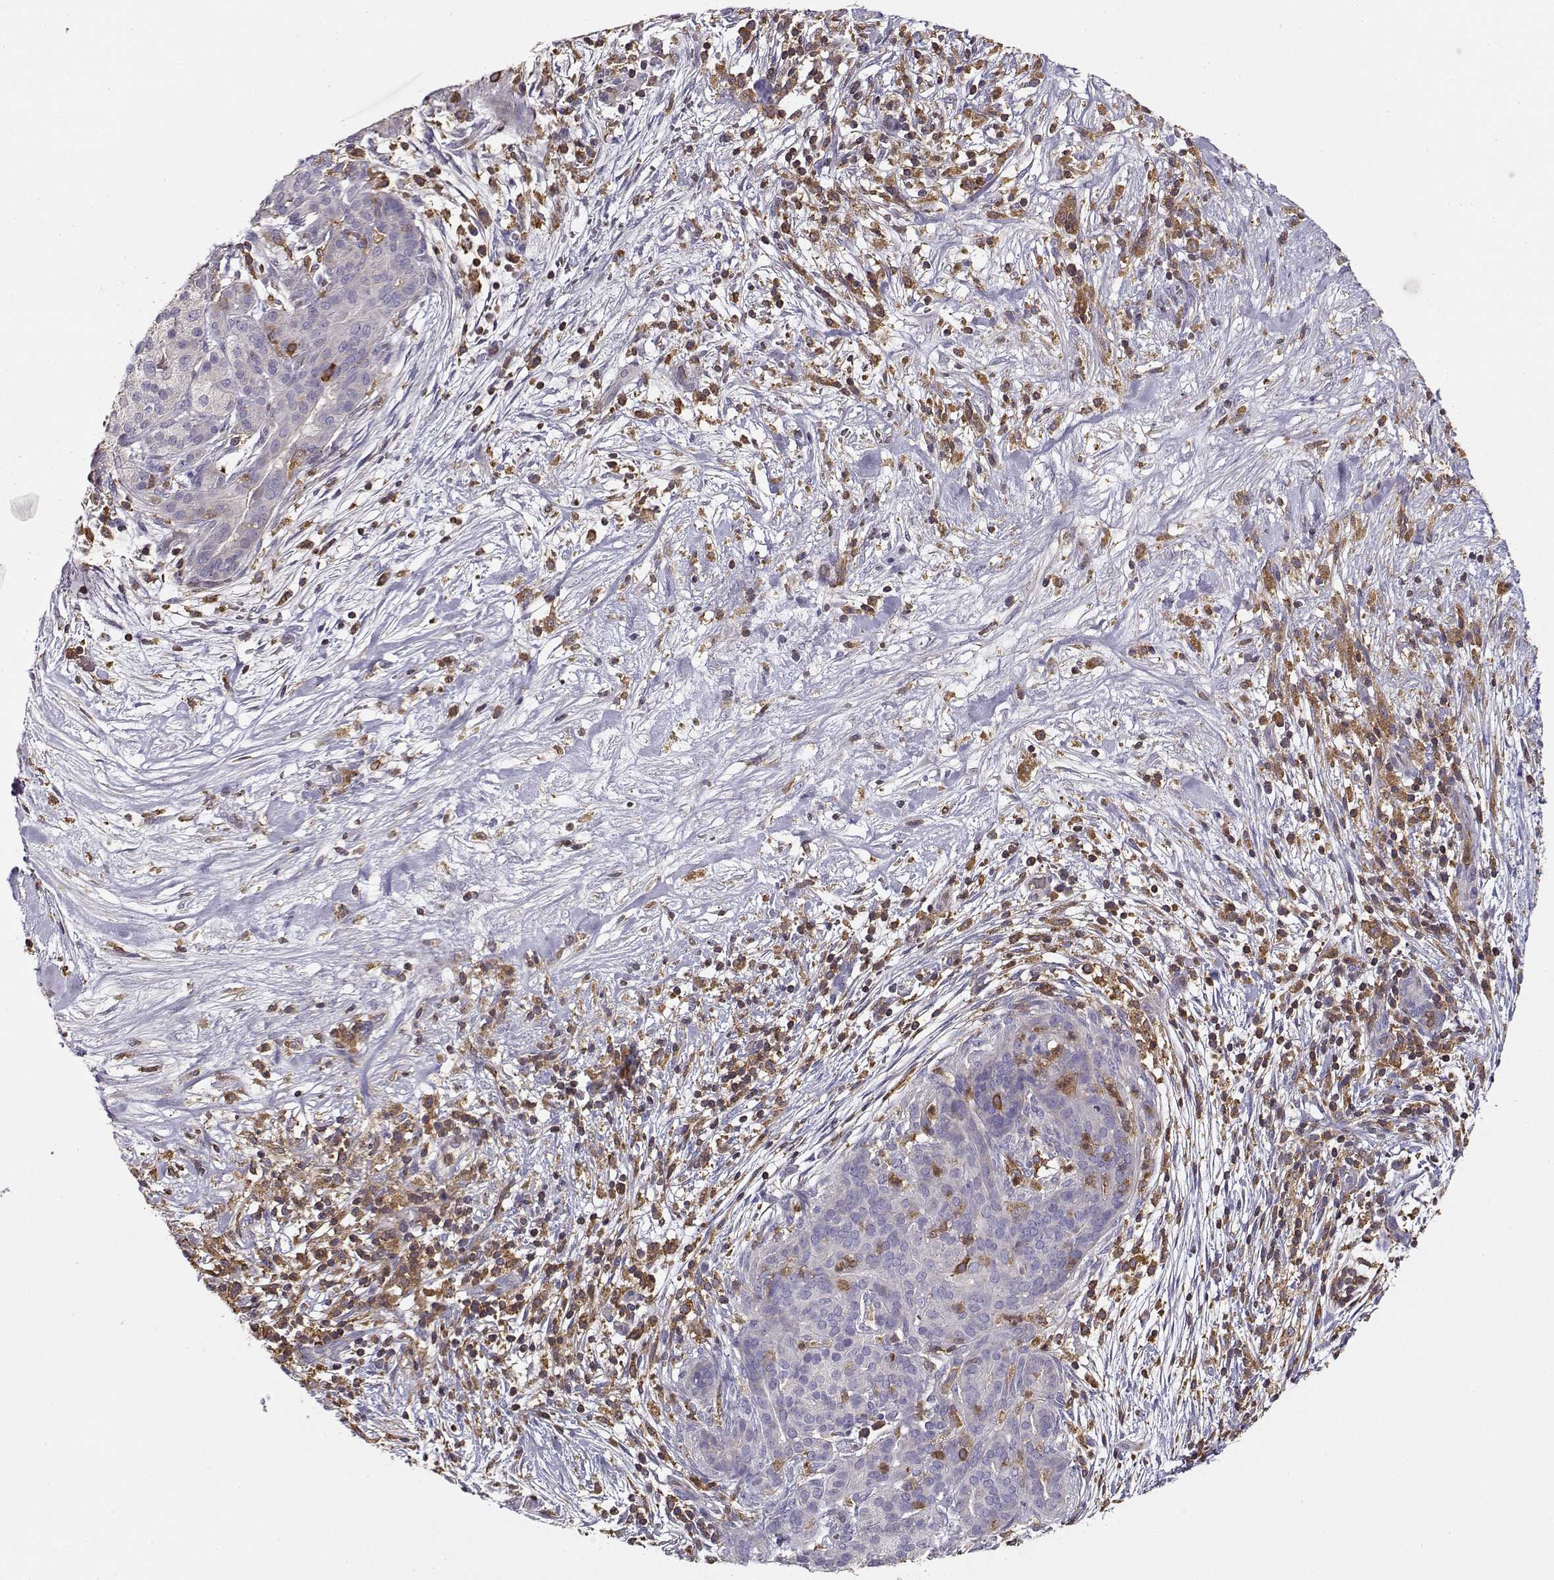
{"staining": {"intensity": "negative", "quantity": "none", "location": "none"}, "tissue": "pancreatic cancer", "cell_type": "Tumor cells", "image_type": "cancer", "snomed": [{"axis": "morphology", "description": "Adenocarcinoma, NOS"}, {"axis": "topography", "description": "Pancreas"}], "caption": "Immunohistochemistry photomicrograph of neoplastic tissue: human adenocarcinoma (pancreatic) stained with DAB (3,3'-diaminobenzidine) reveals no significant protein staining in tumor cells.", "gene": "VAV1", "patient": {"sex": "male", "age": 44}}